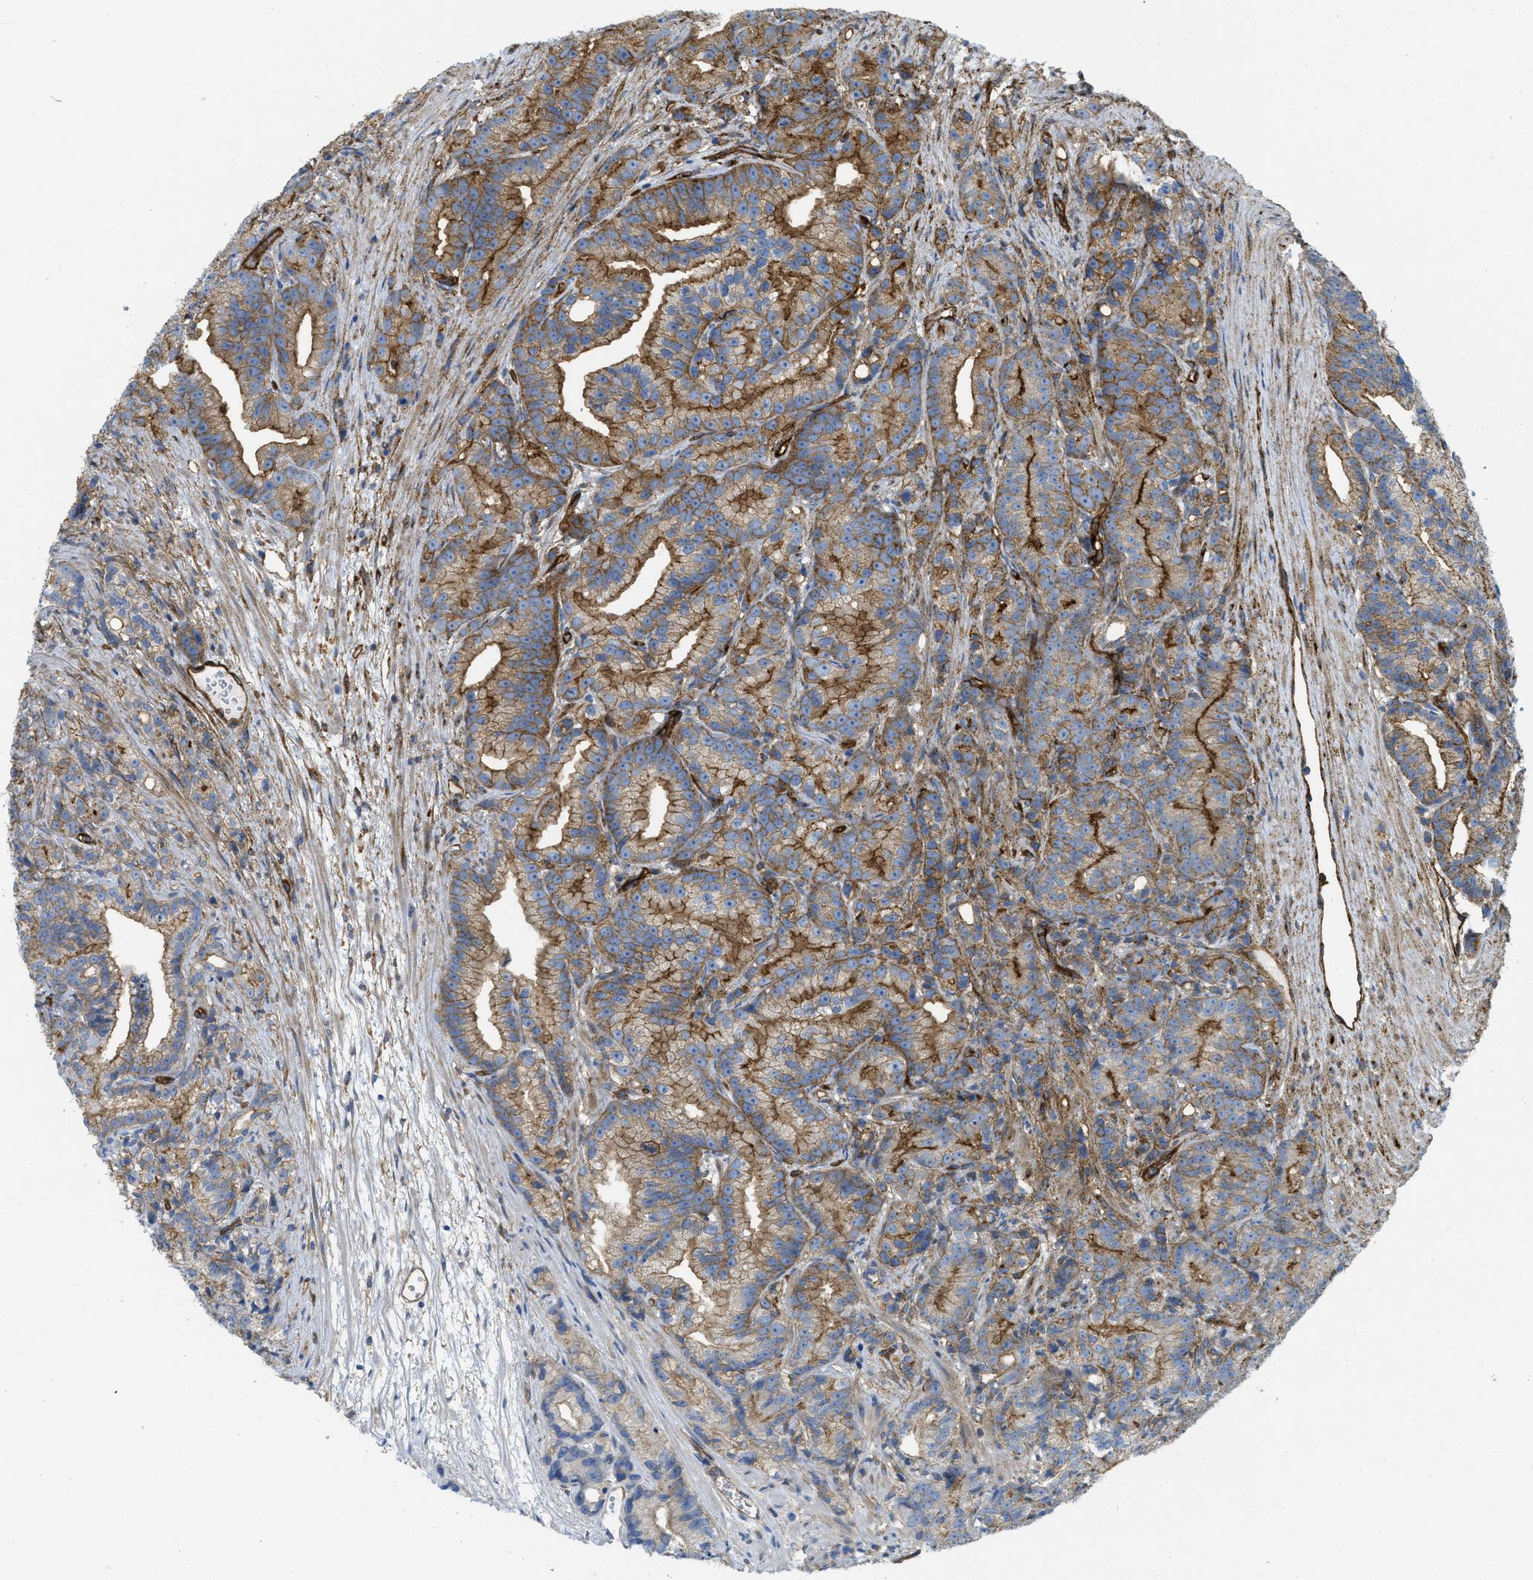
{"staining": {"intensity": "moderate", "quantity": "25%-75%", "location": "cytoplasmic/membranous"}, "tissue": "prostate cancer", "cell_type": "Tumor cells", "image_type": "cancer", "snomed": [{"axis": "morphology", "description": "Adenocarcinoma, Low grade"}, {"axis": "topography", "description": "Prostate"}], "caption": "Adenocarcinoma (low-grade) (prostate) was stained to show a protein in brown. There is medium levels of moderate cytoplasmic/membranous positivity in approximately 25%-75% of tumor cells. Ihc stains the protein of interest in brown and the nuclei are stained blue.", "gene": "HIP1", "patient": {"sex": "male", "age": 89}}